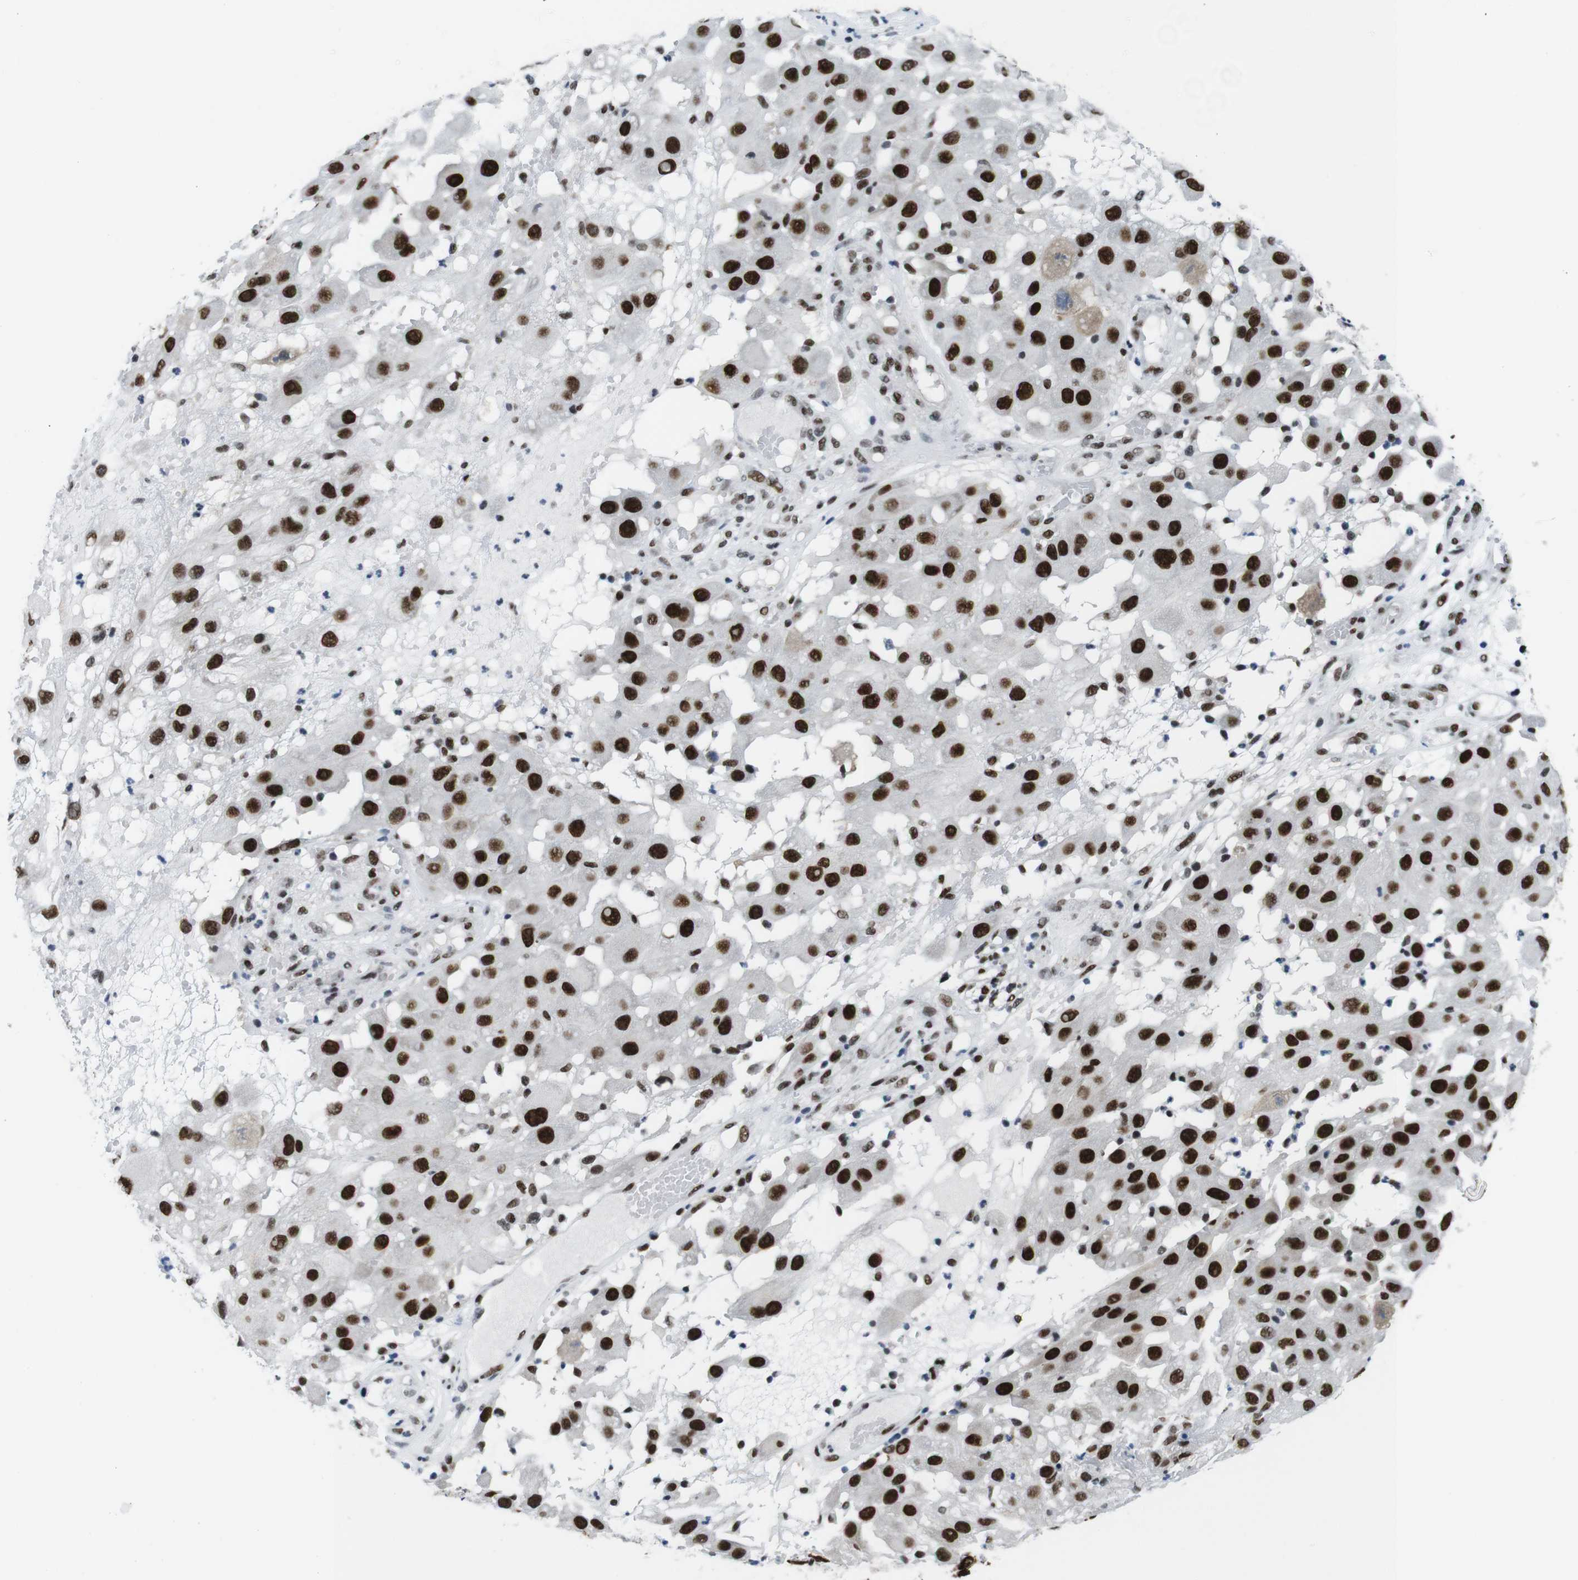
{"staining": {"intensity": "strong", "quantity": ">75%", "location": "nuclear"}, "tissue": "melanoma", "cell_type": "Tumor cells", "image_type": "cancer", "snomed": [{"axis": "morphology", "description": "Malignant melanoma, NOS"}, {"axis": "topography", "description": "Skin"}], "caption": "Immunohistochemistry (IHC) (DAB (3,3'-diaminobenzidine)) staining of malignant melanoma demonstrates strong nuclear protein positivity in approximately >75% of tumor cells.", "gene": "PSME3", "patient": {"sex": "female", "age": 81}}